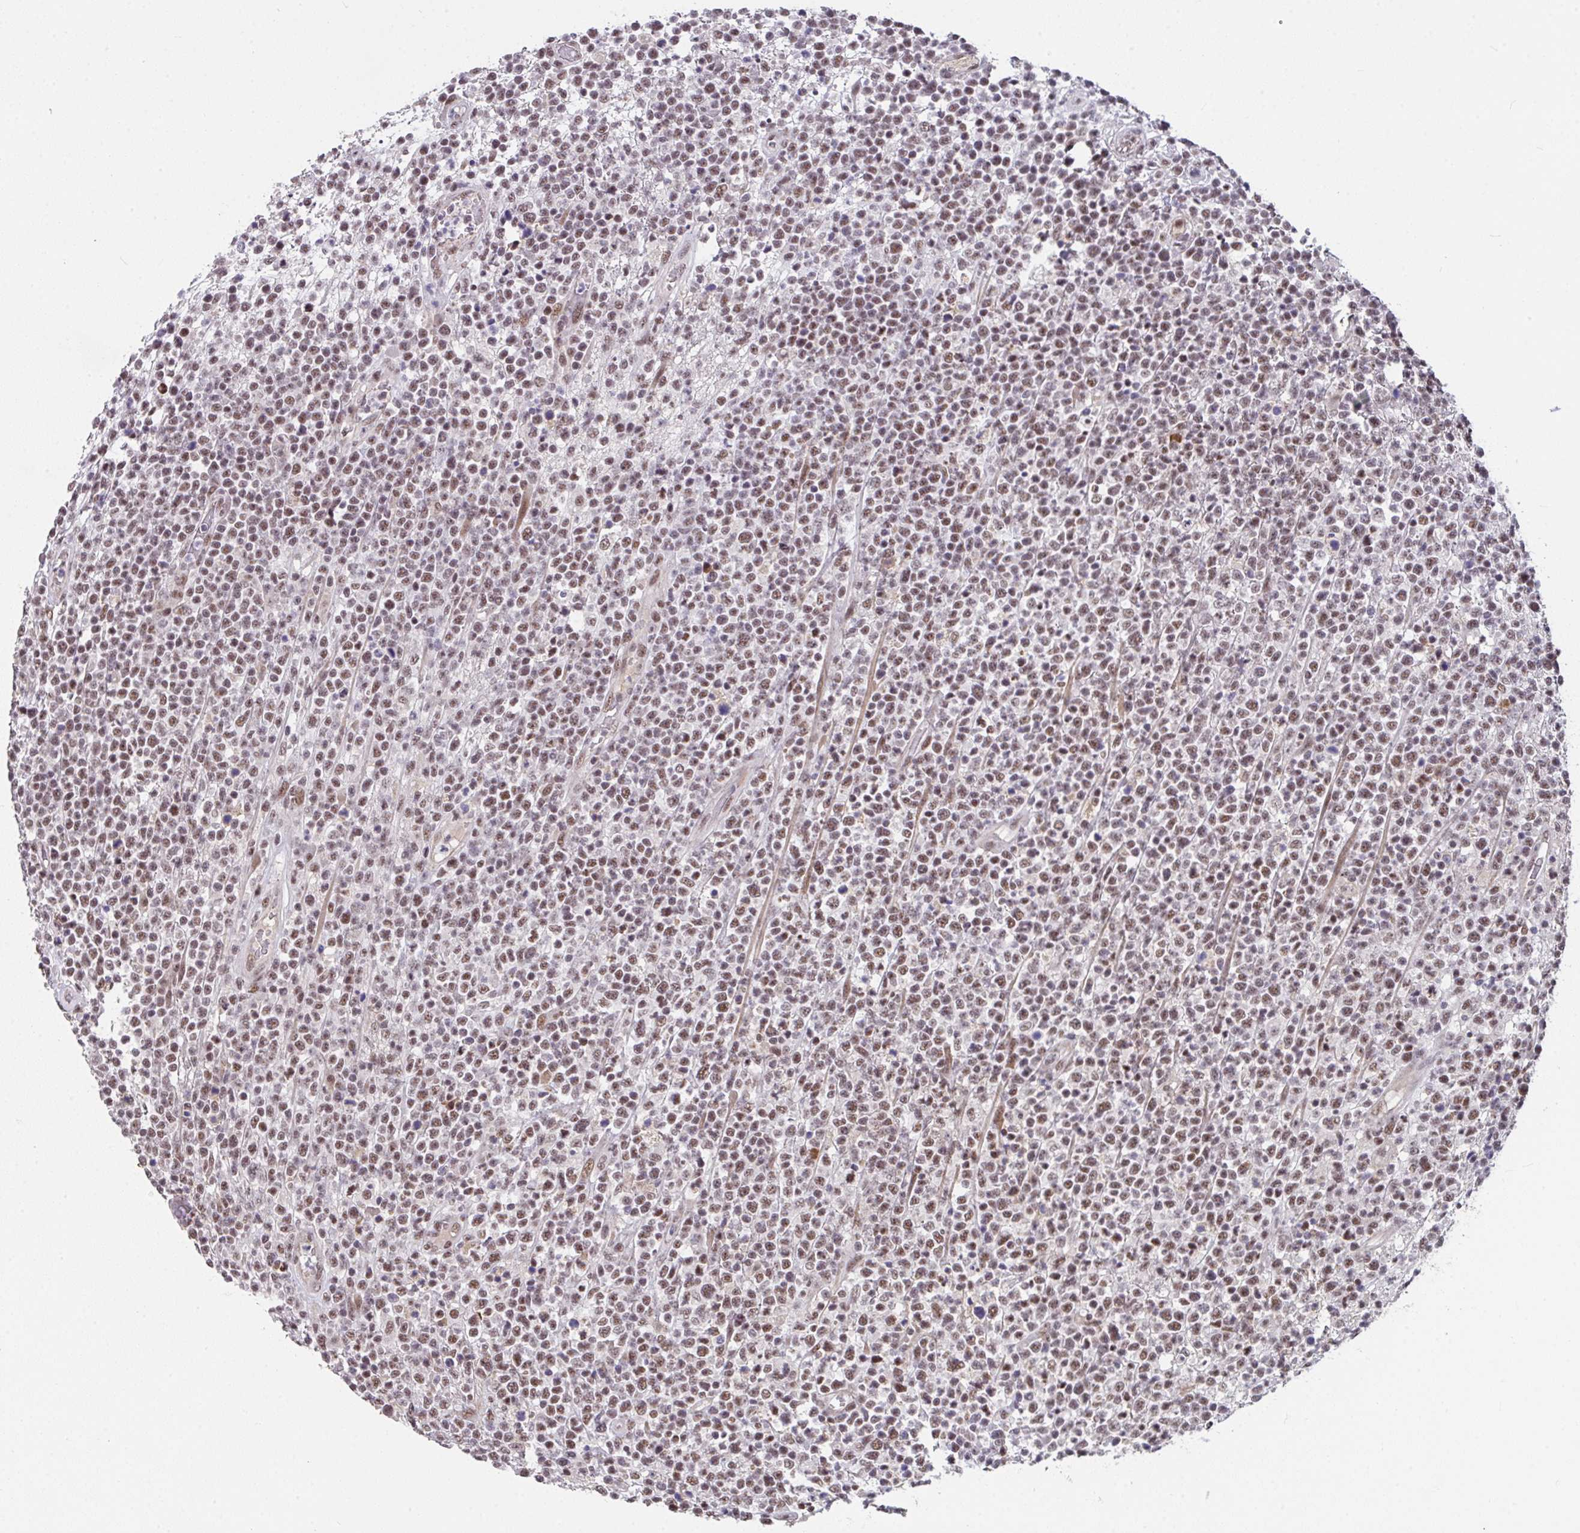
{"staining": {"intensity": "moderate", "quantity": ">75%", "location": "nuclear"}, "tissue": "lymphoma", "cell_type": "Tumor cells", "image_type": "cancer", "snomed": [{"axis": "morphology", "description": "Malignant lymphoma, non-Hodgkin's type, High grade"}, {"axis": "topography", "description": "Colon"}], "caption": "IHC micrograph of neoplastic tissue: lymphoma stained using immunohistochemistry demonstrates medium levels of moderate protein expression localized specifically in the nuclear of tumor cells, appearing as a nuclear brown color.", "gene": "RBBP6", "patient": {"sex": "female", "age": 53}}